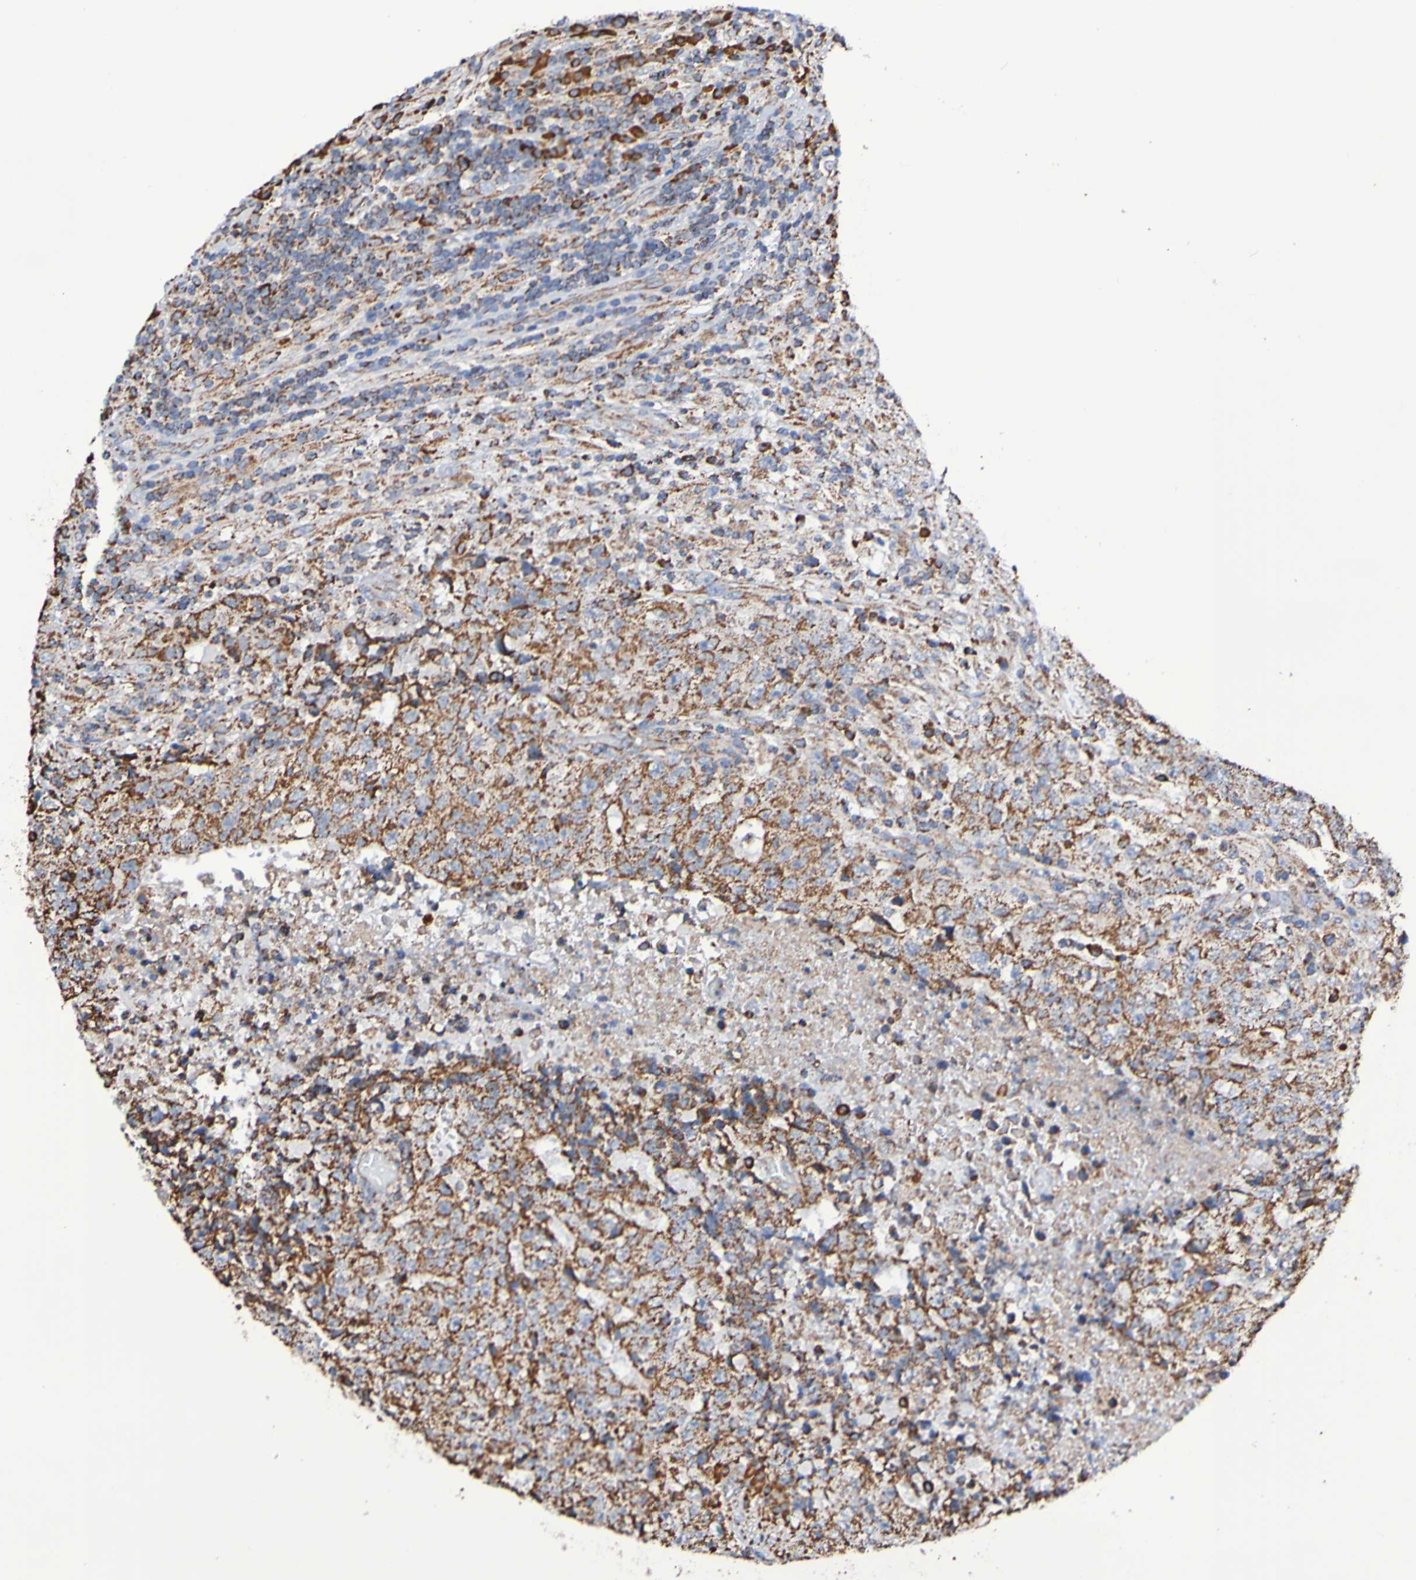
{"staining": {"intensity": "strong", "quantity": ">75%", "location": "cytoplasmic/membranous"}, "tissue": "testis cancer", "cell_type": "Tumor cells", "image_type": "cancer", "snomed": [{"axis": "morphology", "description": "Necrosis, NOS"}, {"axis": "morphology", "description": "Carcinoma, Embryonal, NOS"}, {"axis": "topography", "description": "Testis"}], "caption": "Tumor cells reveal high levels of strong cytoplasmic/membranous expression in approximately >75% of cells in testis cancer (embryonal carcinoma).", "gene": "IL18R1", "patient": {"sex": "male", "age": 19}}